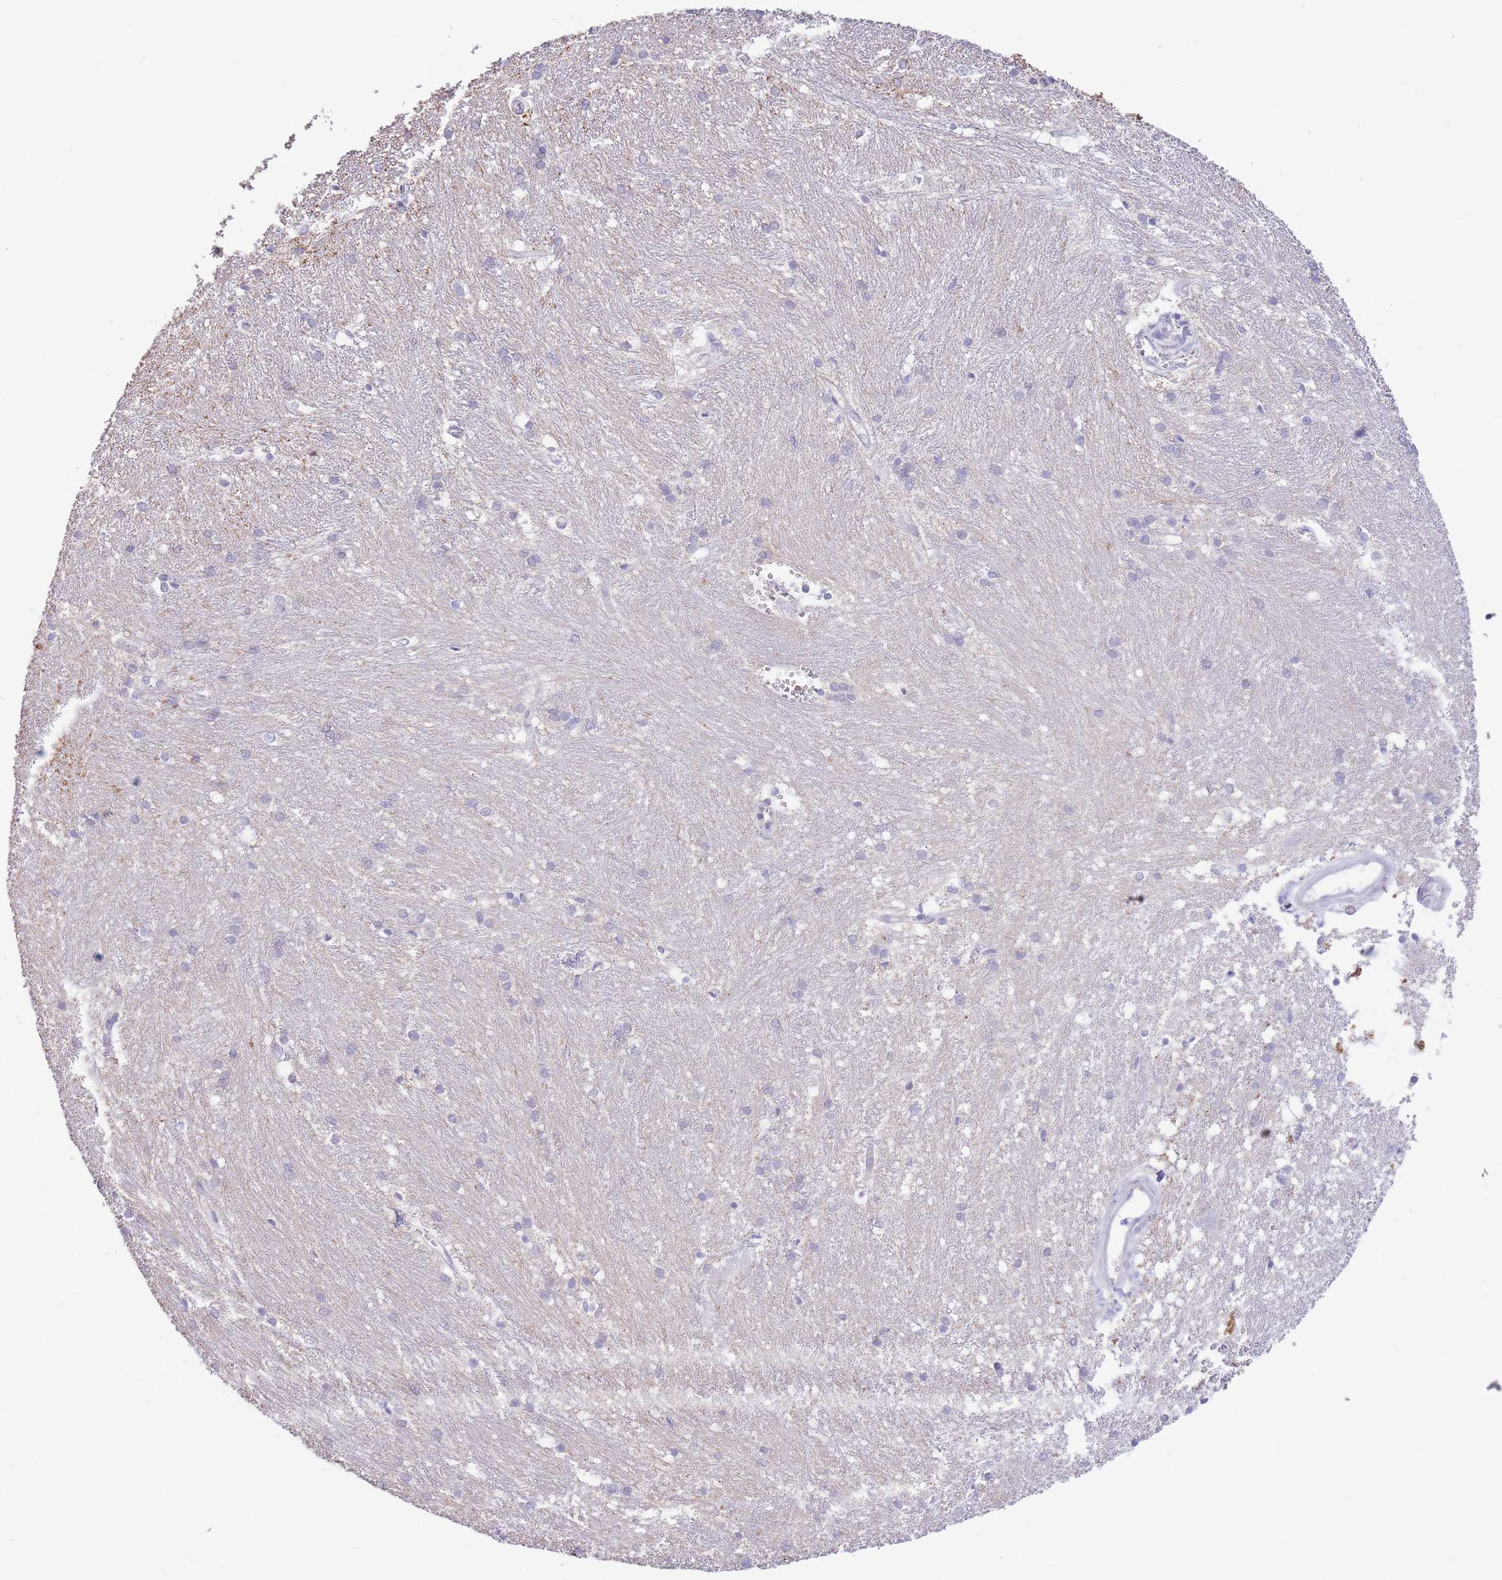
{"staining": {"intensity": "negative", "quantity": "none", "location": "none"}, "tissue": "caudate", "cell_type": "Glial cells", "image_type": "normal", "snomed": [{"axis": "morphology", "description": "Normal tissue, NOS"}, {"axis": "topography", "description": "Lateral ventricle wall"}], "caption": "A high-resolution histopathology image shows immunohistochemistry staining of unremarkable caudate, which shows no significant staining in glial cells.", "gene": "LCLAT1", "patient": {"sex": "male", "age": 37}}